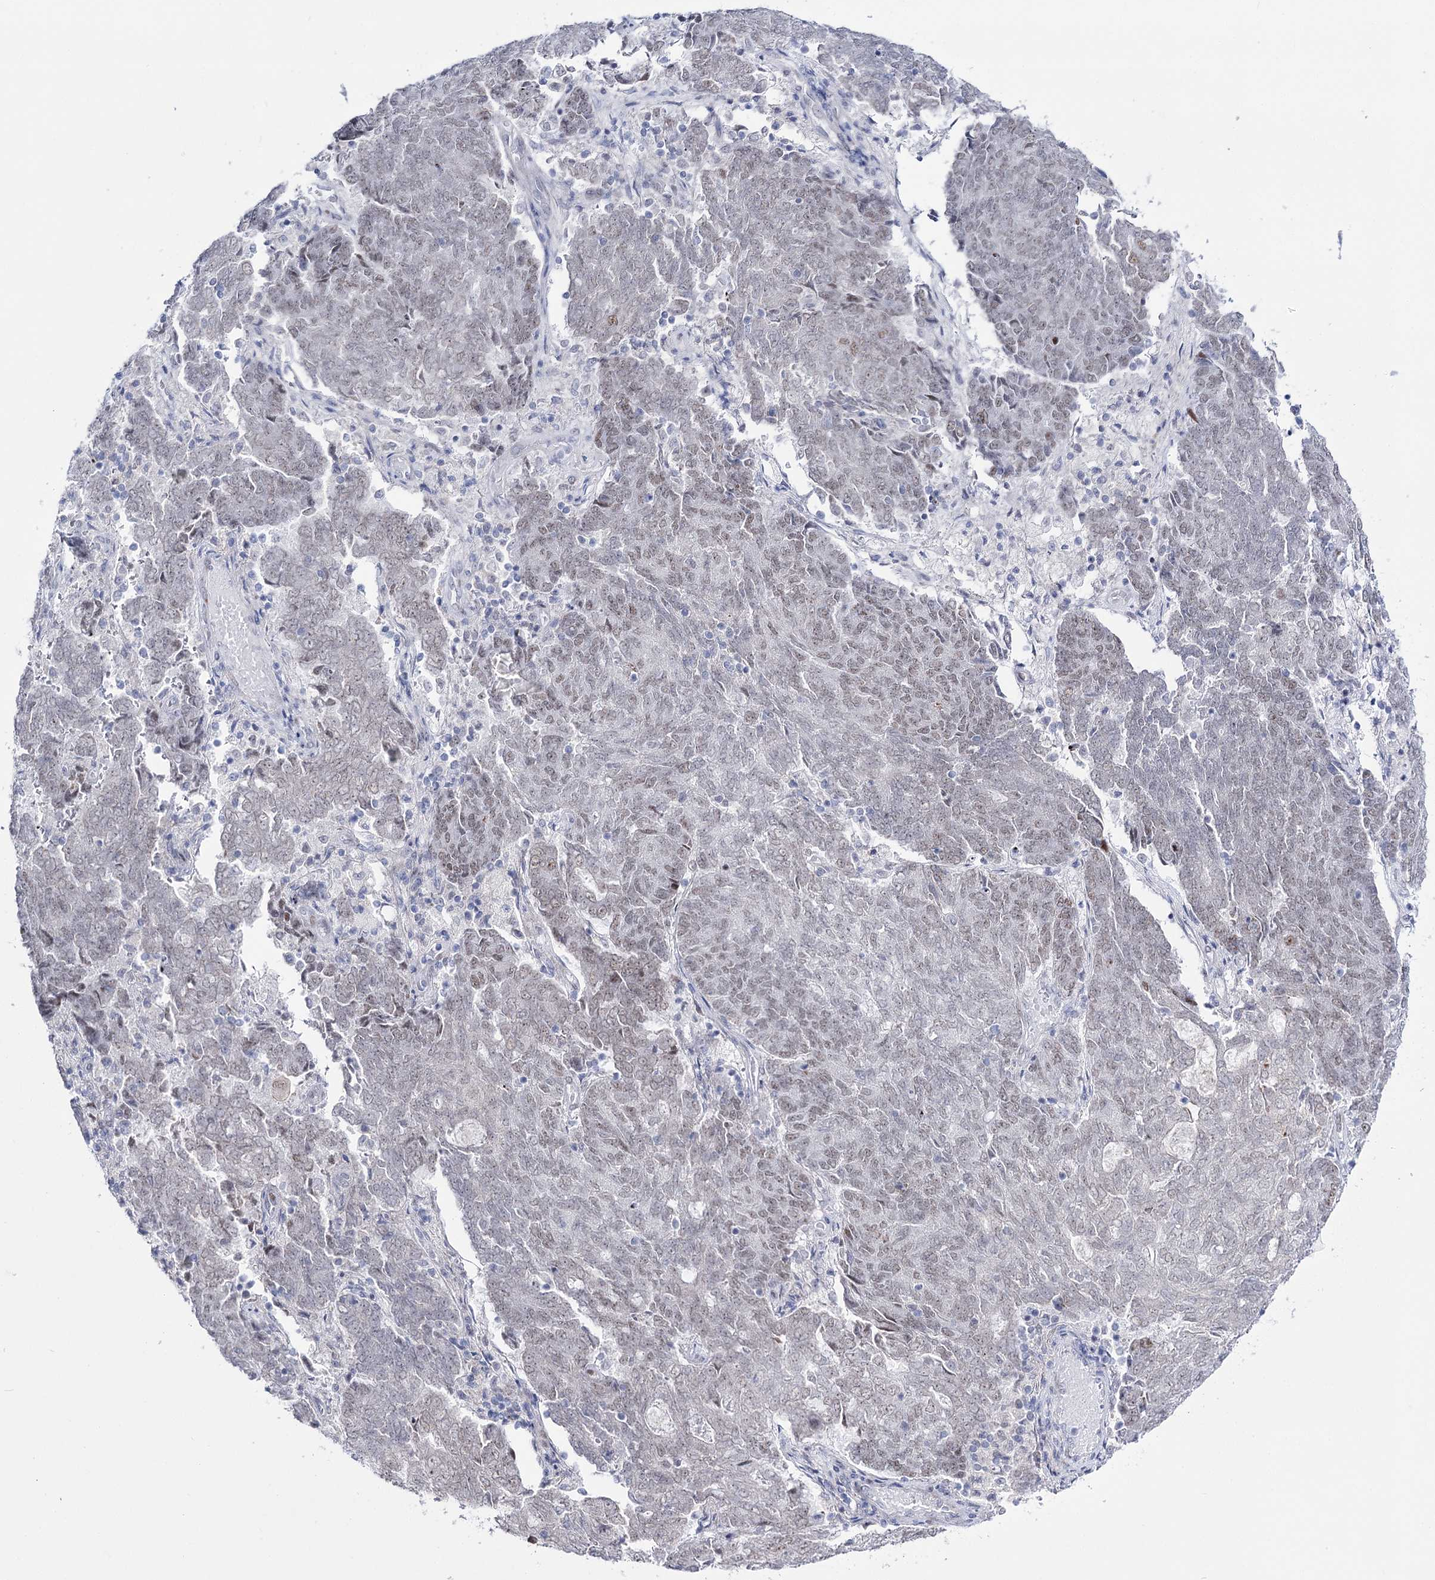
{"staining": {"intensity": "weak", "quantity": "25%-75%", "location": "nuclear"}, "tissue": "endometrial cancer", "cell_type": "Tumor cells", "image_type": "cancer", "snomed": [{"axis": "morphology", "description": "Adenocarcinoma, NOS"}, {"axis": "topography", "description": "Endometrium"}], "caption": "Weak nuclear expression for a protein is identified in approximately 25%-75% of tumor cells of adenocarcinoma (endometrial) using IHC.", "gene": "RBM15B", "patient": {"sex": "female", "age": 80}}